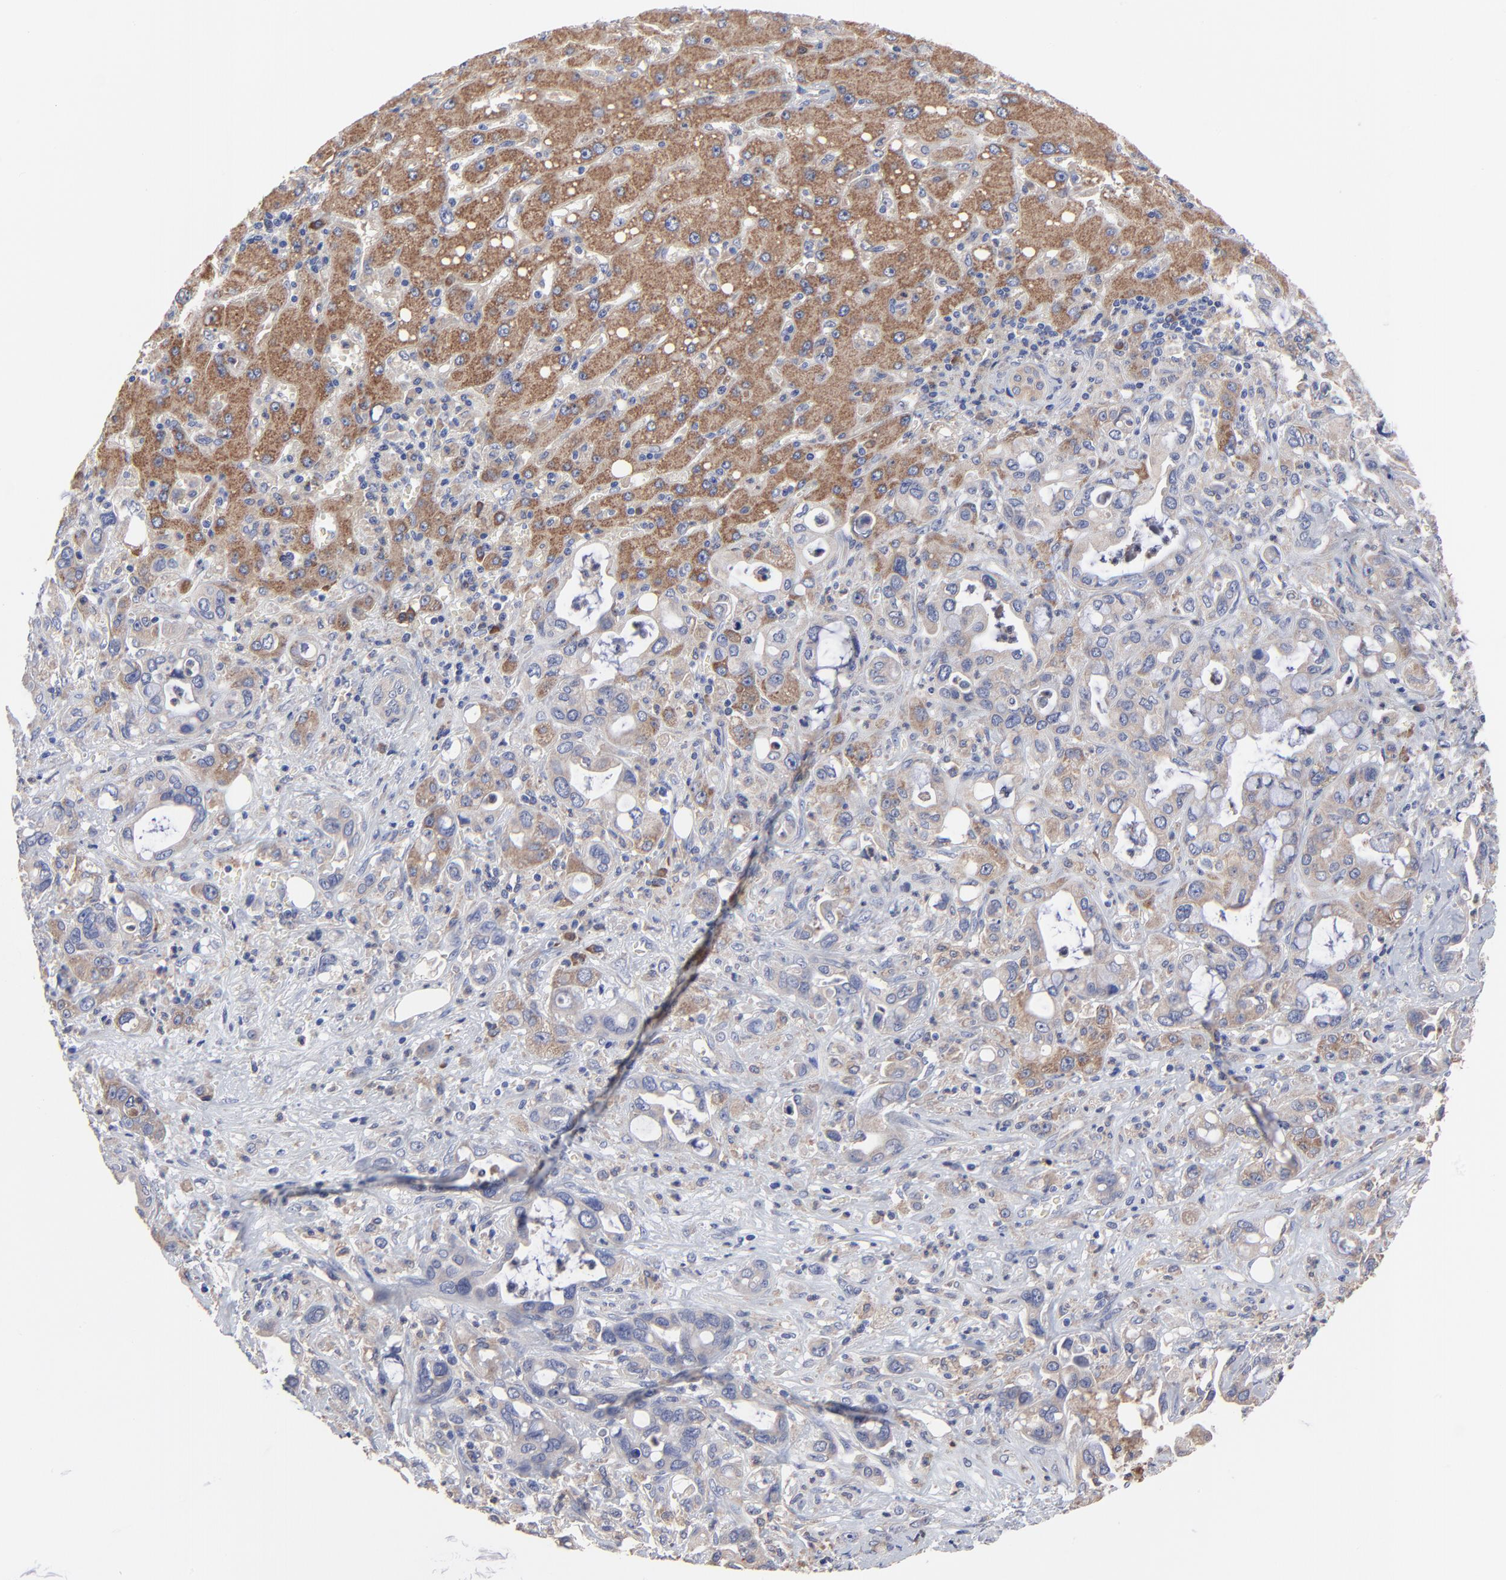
{"staining": {"intensity": "moderate", "quantity": ">75%", "location": "cytoplasmic/membranous"}, "tissue": "liver cancer", "cell_type": "Tumor cells", "image_type": "cancer", "snomed": [{"axis": "morphology", "description": "Cholangiocarcinoma"}, {"axis": "topography", "description": "Liver"}], "caption": "Cholangiocarcinoma (liver) stained with immunohistochemistry reveals moderate cytoplasmic/membranous expression in approximately >75% of tumor cells. Immunohistochemistry (ihc) stains the protein in brown and the nuclei are stained blue.", "gene": "PPFIBP2", "patient": {"sex": "female", "age": 65}}